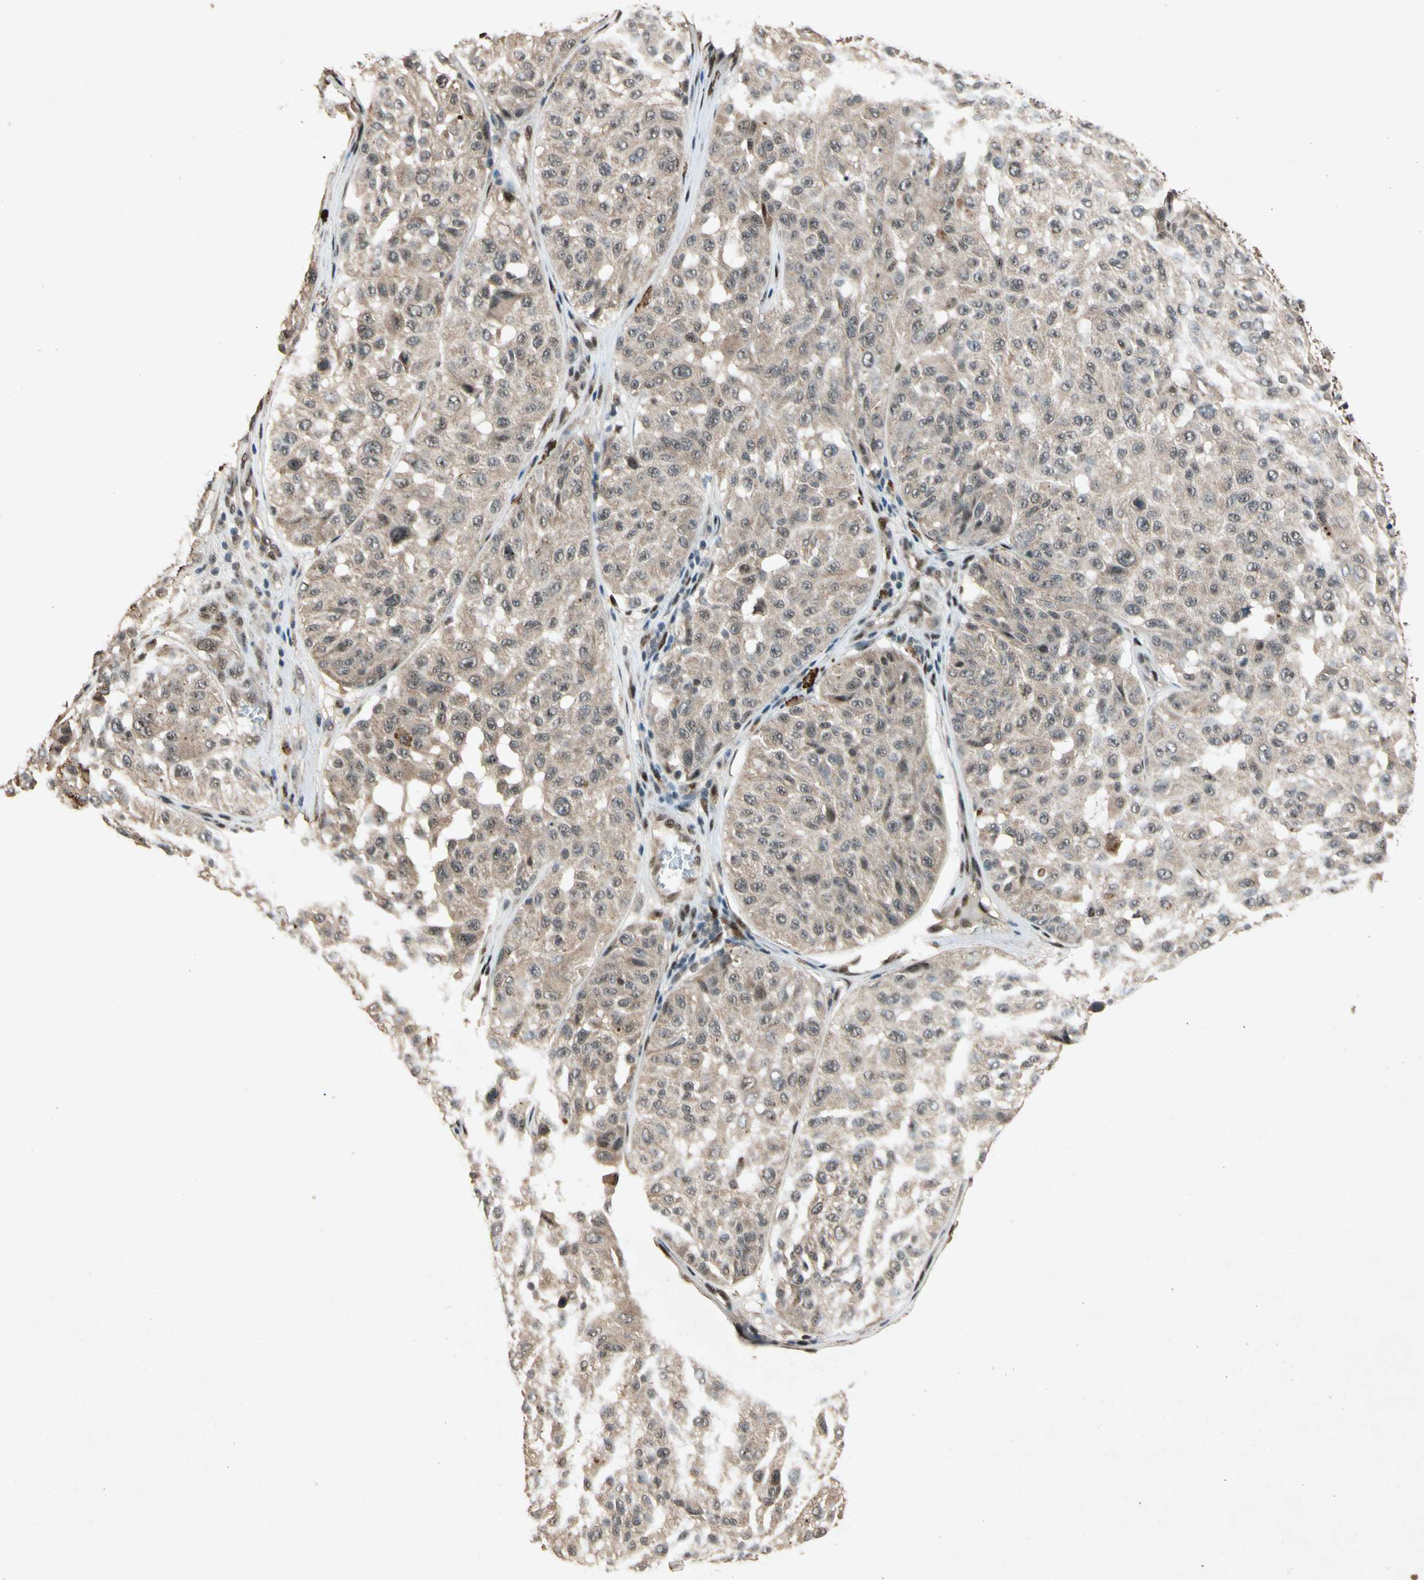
{"staining": {"intensity": "weak", "quantity": "25%-75%", "location": "nuclear"}, "tissue": "melanoma", "cell_type": "Tumor cells", "image_type": "cancer", "snomed": [{"axis": "morphology", "description": "Malignant melanoma, NOS"}, {"axis": "topography", "description": "Skin"}], "caption": "A high-resolution histopathology image shows IHC staining of malignant melanoma, which displays weak nuclear positivity in approximately 25%-75% of tumor cells.", "gene": "PML", "patient": {"sex": "female", "age": 46}}